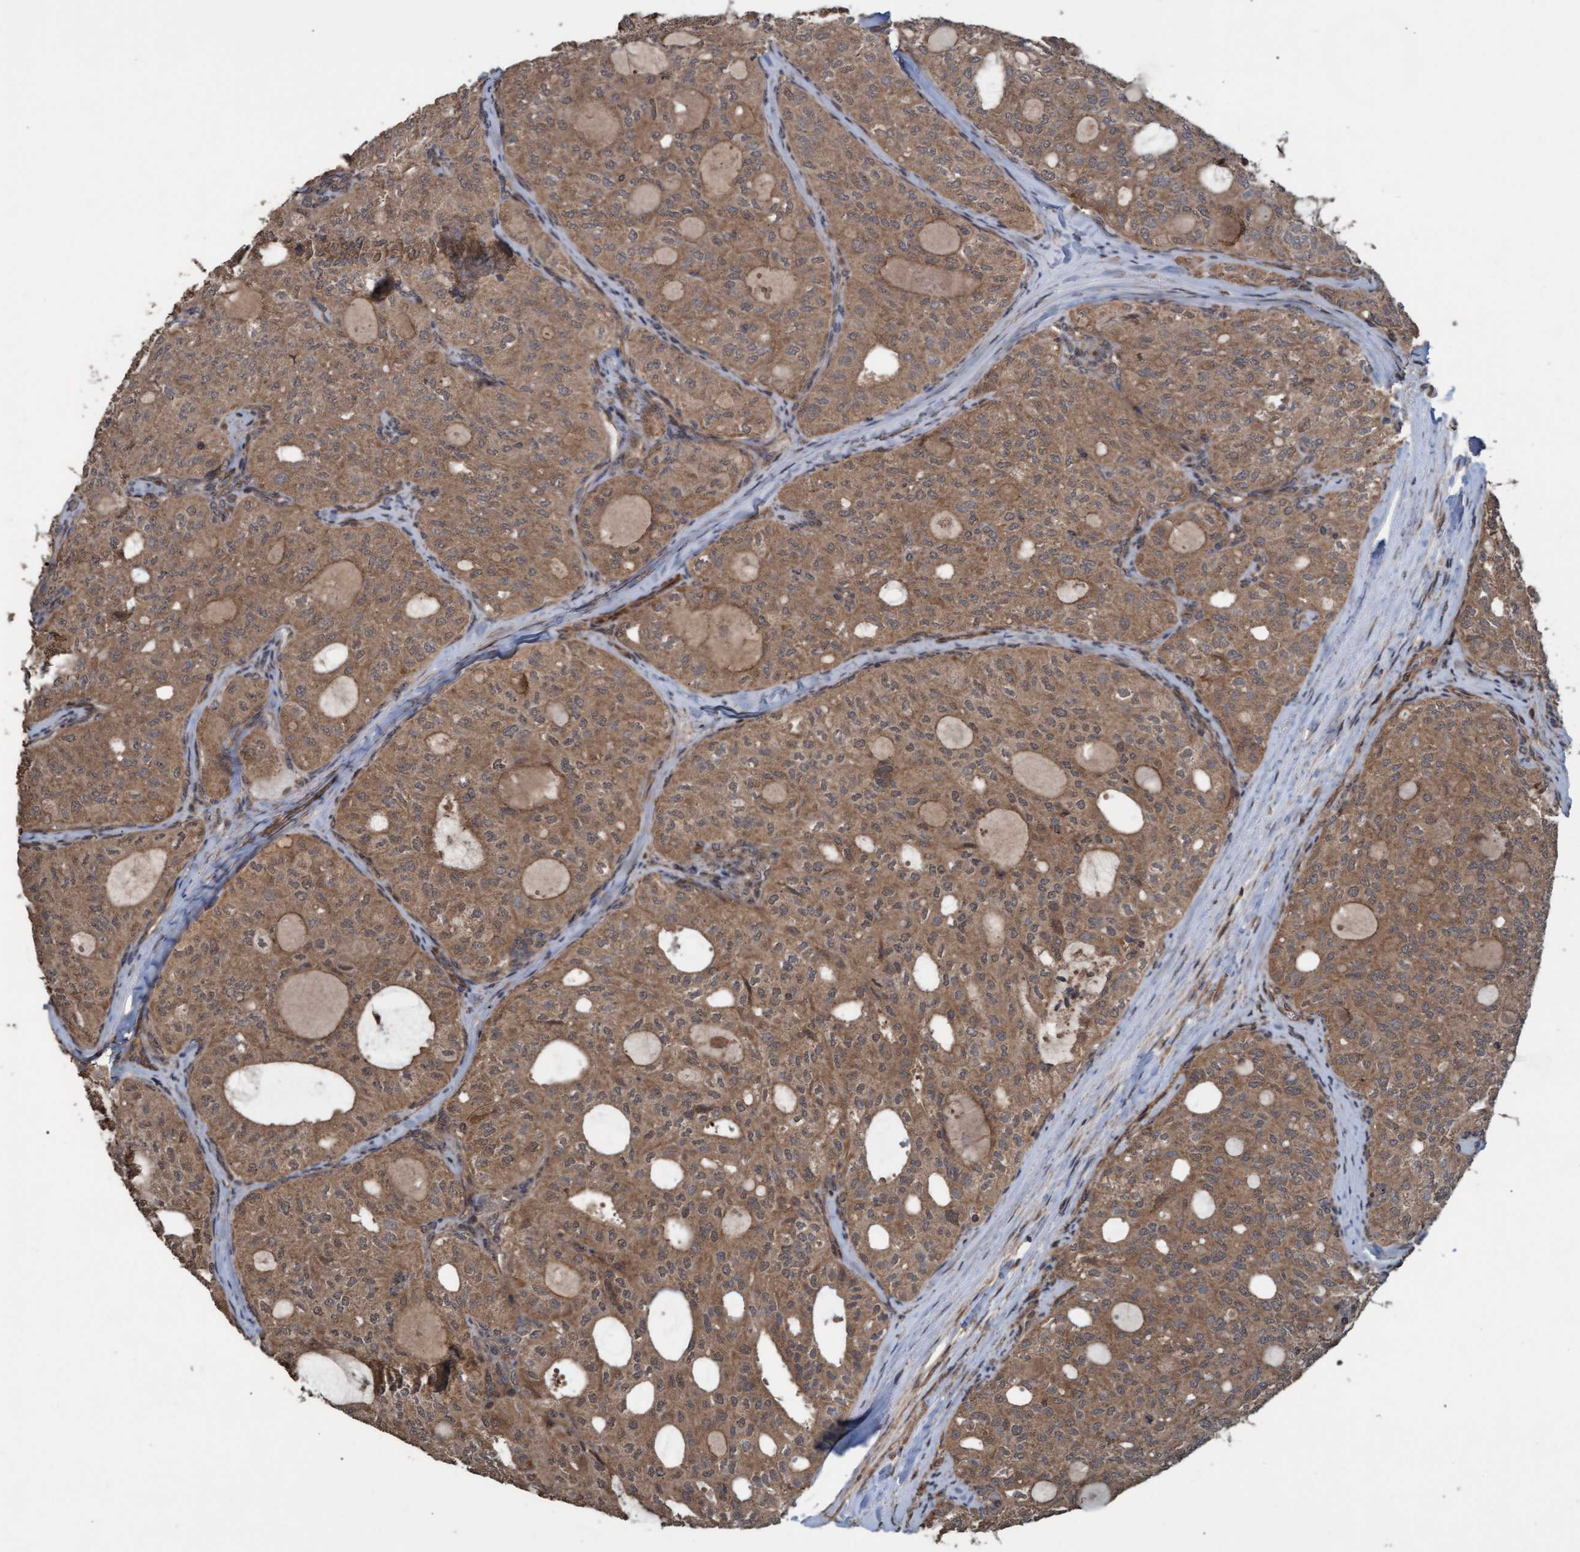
{"staining": {"intensity": "moderate", "quantity": ">75%", "location": "cytoplasmic/membranous"}, "tissue": "thyroid cancer", "cell_type": "Tumor cells", "image_type": "cancer", "snomed": [{"axis": "morphology", "description": "Follicular adenoma carcinoma, NOS"}, {"axis": "topography", "description": "Thyroid gland"}], "caption": "Thyroid cancer (follicular adenoma carcinoma) tissue exhibits moderate cytoplasmic/membranous staining in approximately >75% of tumor cells, visualized by immunohistochemistry.", "gene": "GGT6", "patient": {"sex": "male", "age": 75}}